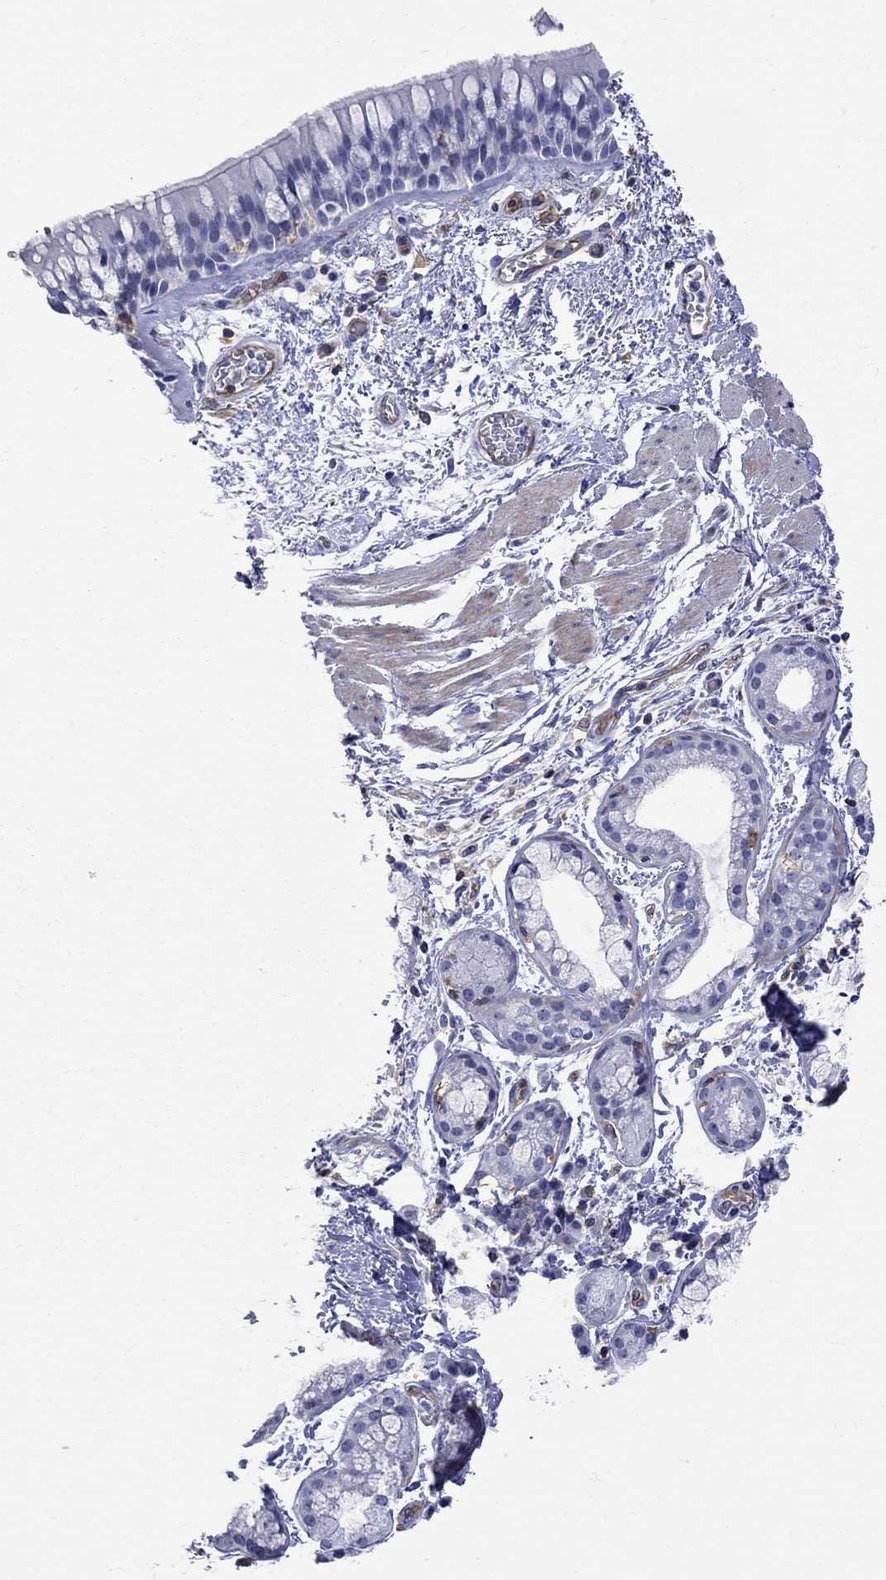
{"staining": {"intensity": "negative", "quantity": "none", "location": "none"}, "tissue": "bronchus", "cell_type": "Respiratory epithelial cells", "image_type": "normal", "snomed": [{"axis": "morphology", "description": "Normal tissue, NOS"}, {"axis": "topography", "description": "Bronchus"}, {"axis": "topography", "description": "Lung"}], "caption": "High power microscopy micrograph of an immunohistochemistry image of benign bronchus, revealing no significant staining in respiratory epithelial cells.", "gene": "ABI3", "patient": {"sex": "female", "age": 57}}